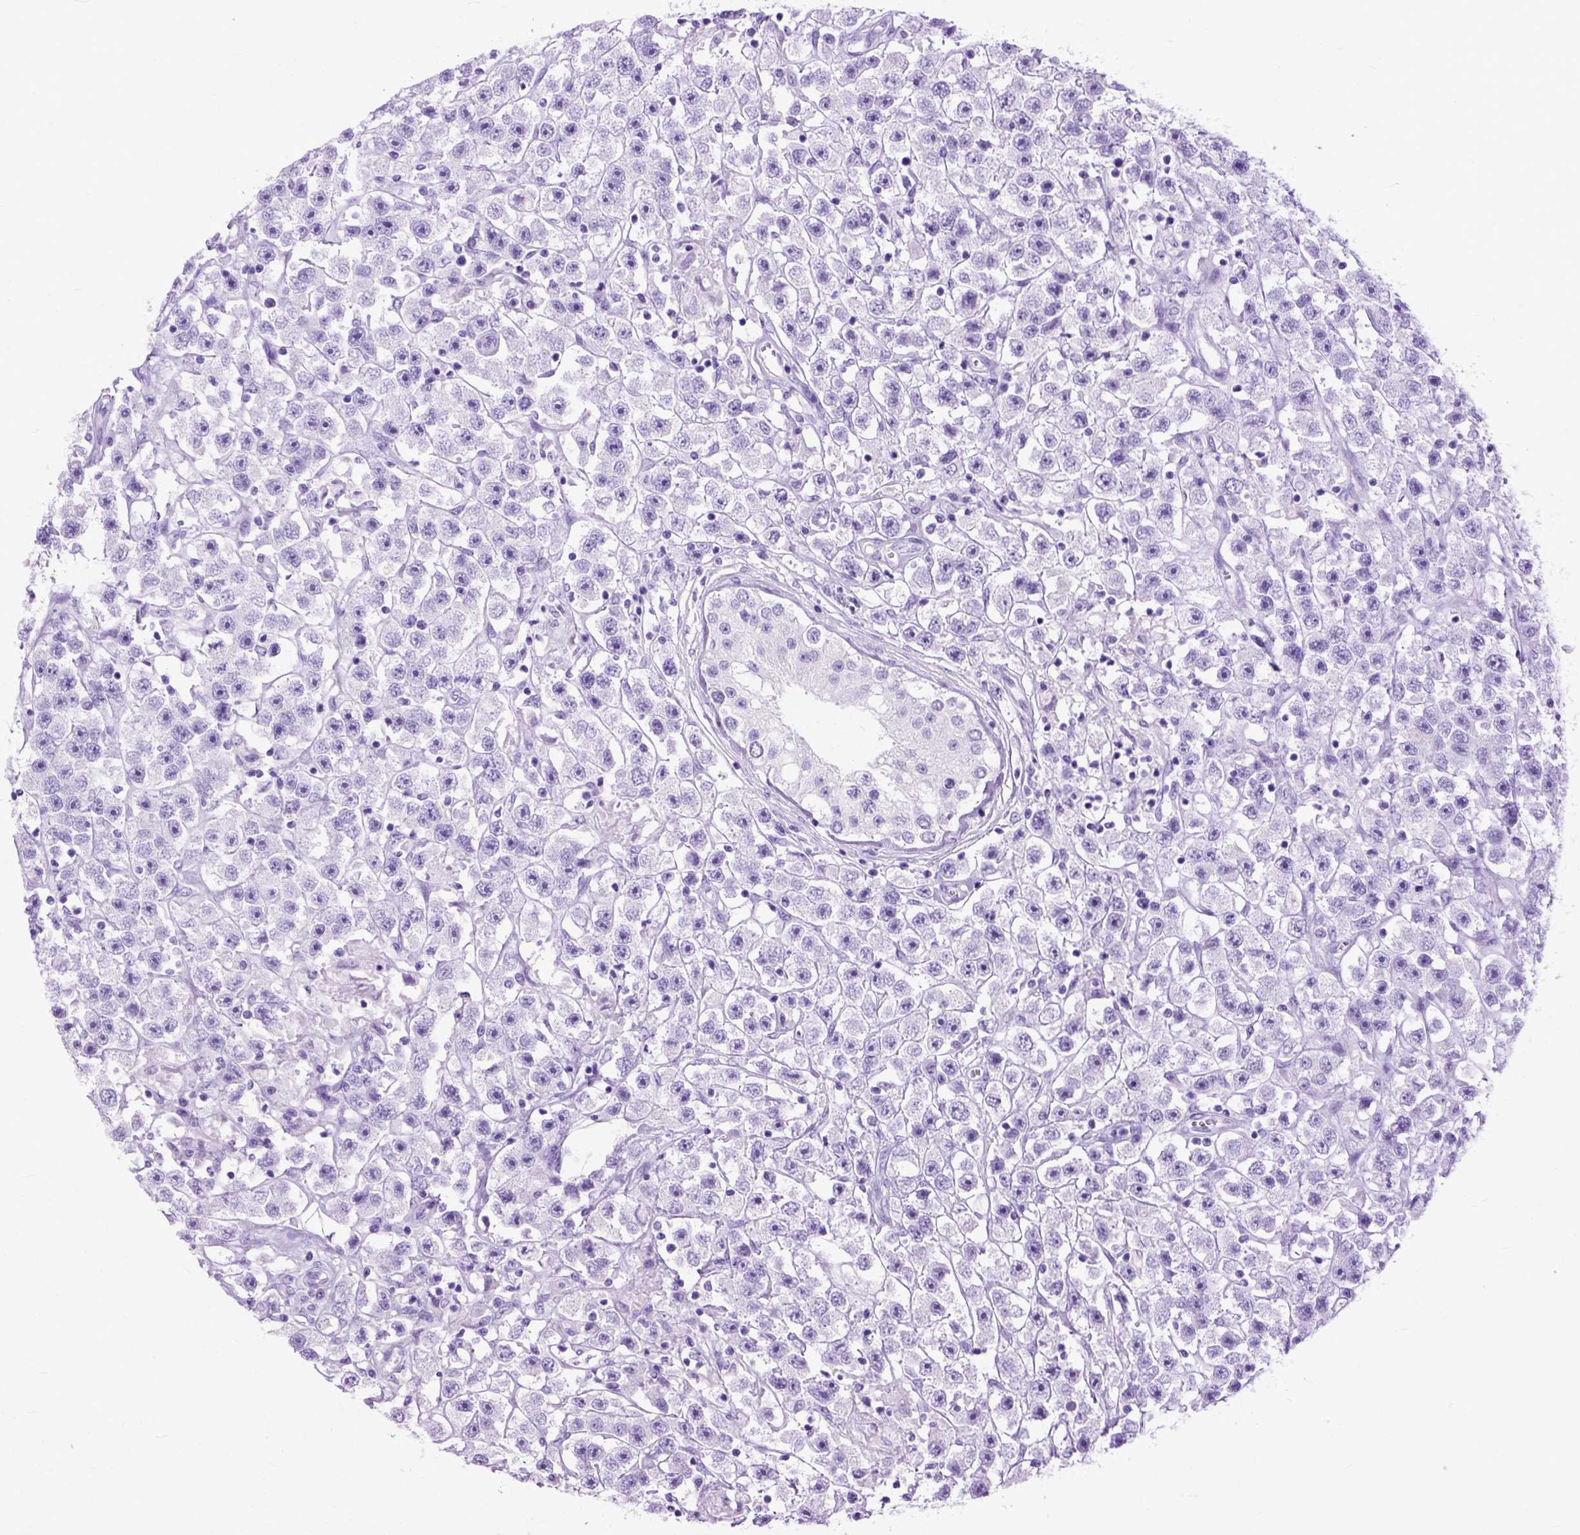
{"staining": {"intensity": "negative", "quantity": "none", "location": "none"}, "tissue": "testis cancer", "cell_type": "Tumor cells", "image_type": "cancer", "snomed": [{"axis": "morphology", "description": "Seminoma, NOS"}, {"axis": "topography", "description": "Testis"}], "caption": "Tumor cells show no significant staining in testis cancer.", "gene": "GNGT1", "patient": {"sex": "male", "age": 45}}